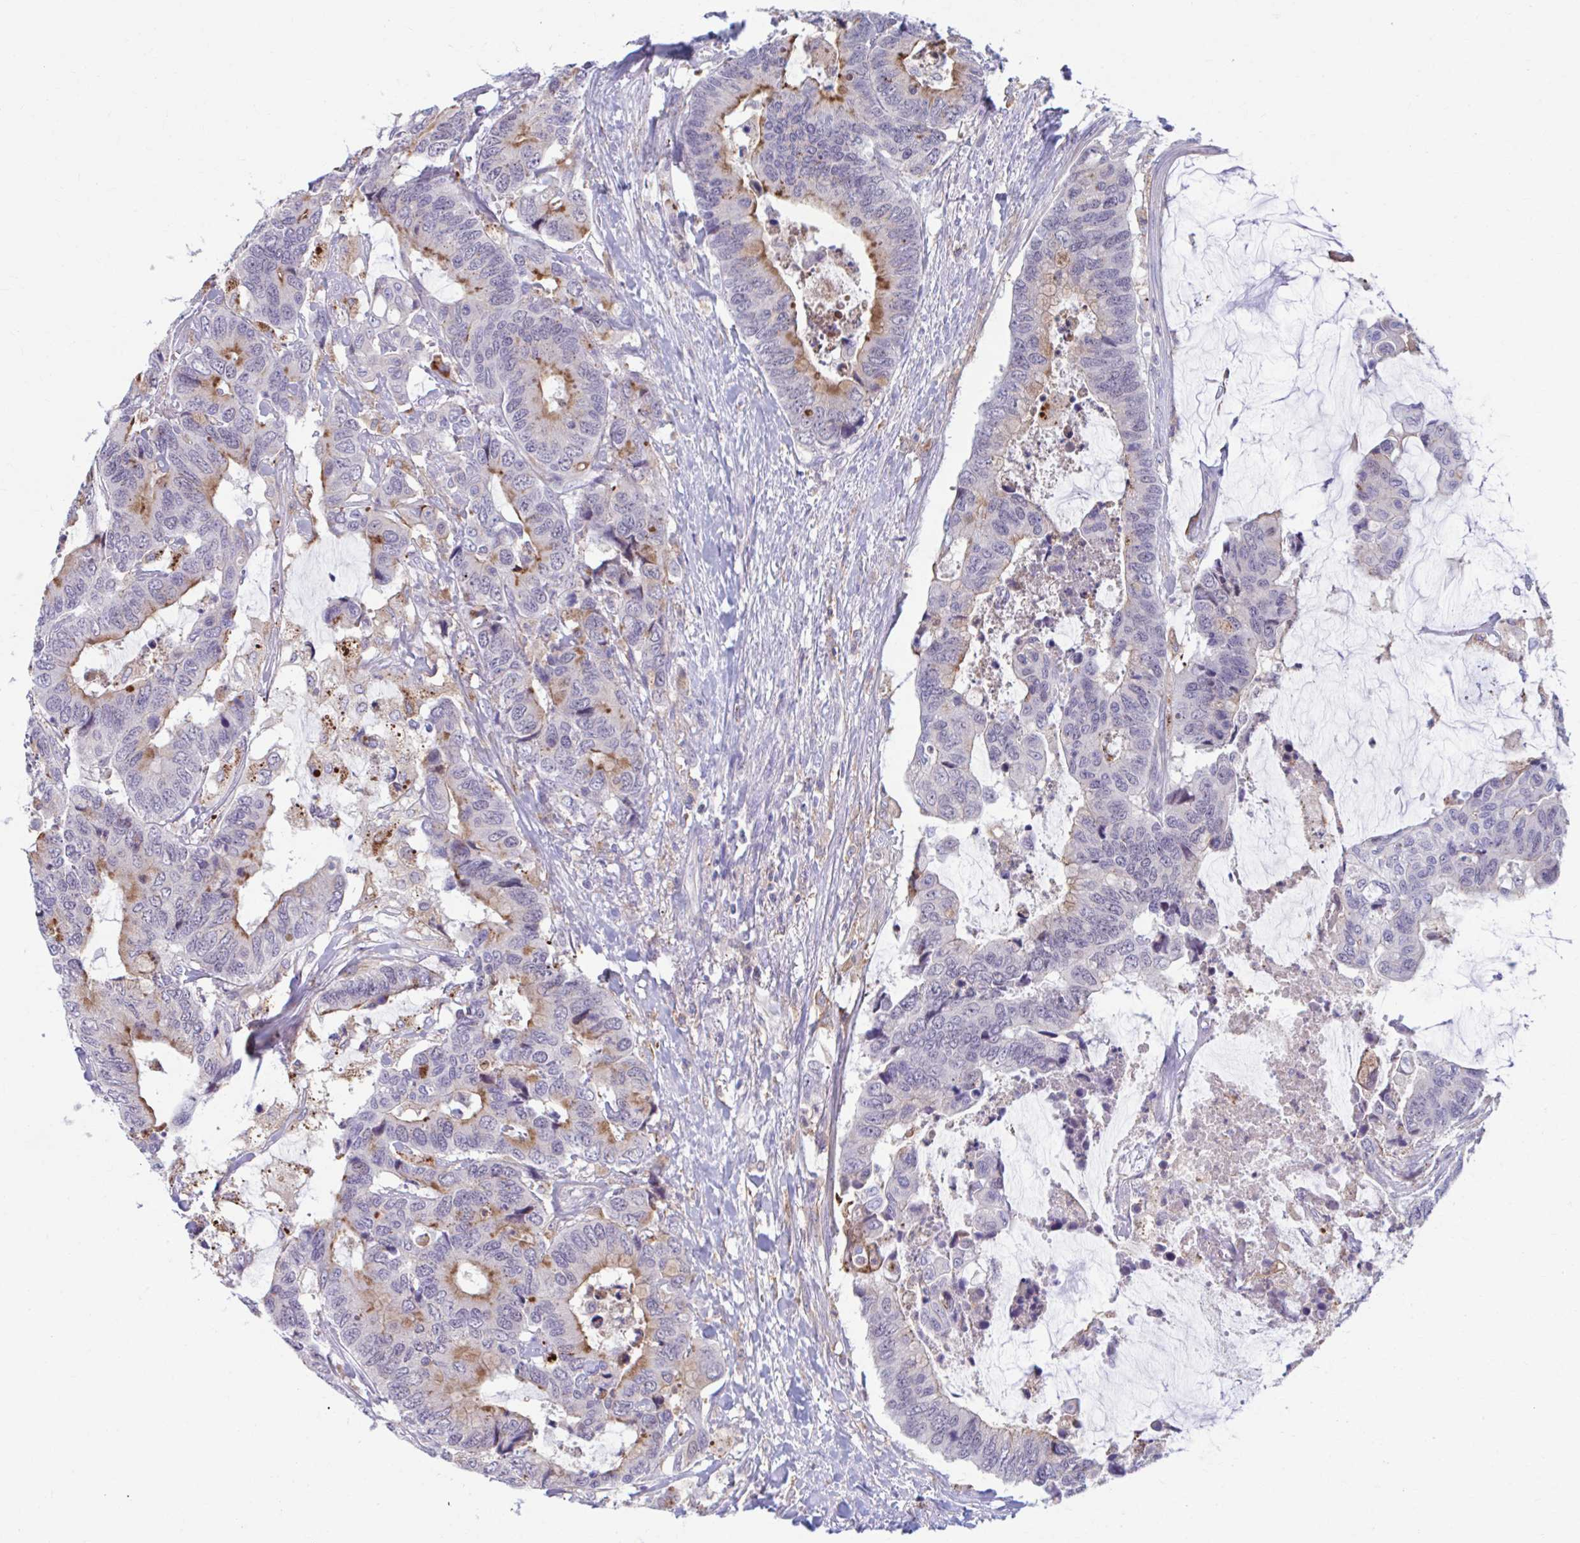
{"staining": {"intensity": "moderate", "quantity": "<25%", "location": "cytoplasmic/membranous"}, "tissue": "colorectal cancer", "cell_type": "Tumor cells", "image_type": "cancer", "snomed": [{"axis": "morphology", "description": "Adenocarcinoma, NOS"}, {"axis": "topography", "description": "Rectum"}], "caption": "A high-resolution micrograph shows immunohistochemistry (IHC) staining of colorectal cancer, which exhibits moderate cytoplasmic/membranous positivity in about <25% of tumor cells. The staining is performed using DAB brown chromogen to label protein expression. The nuclei are counter-stained blue using hematoxylin.", "gene": "ADAT3", "patient": {"sex": "female", "age": 59}}